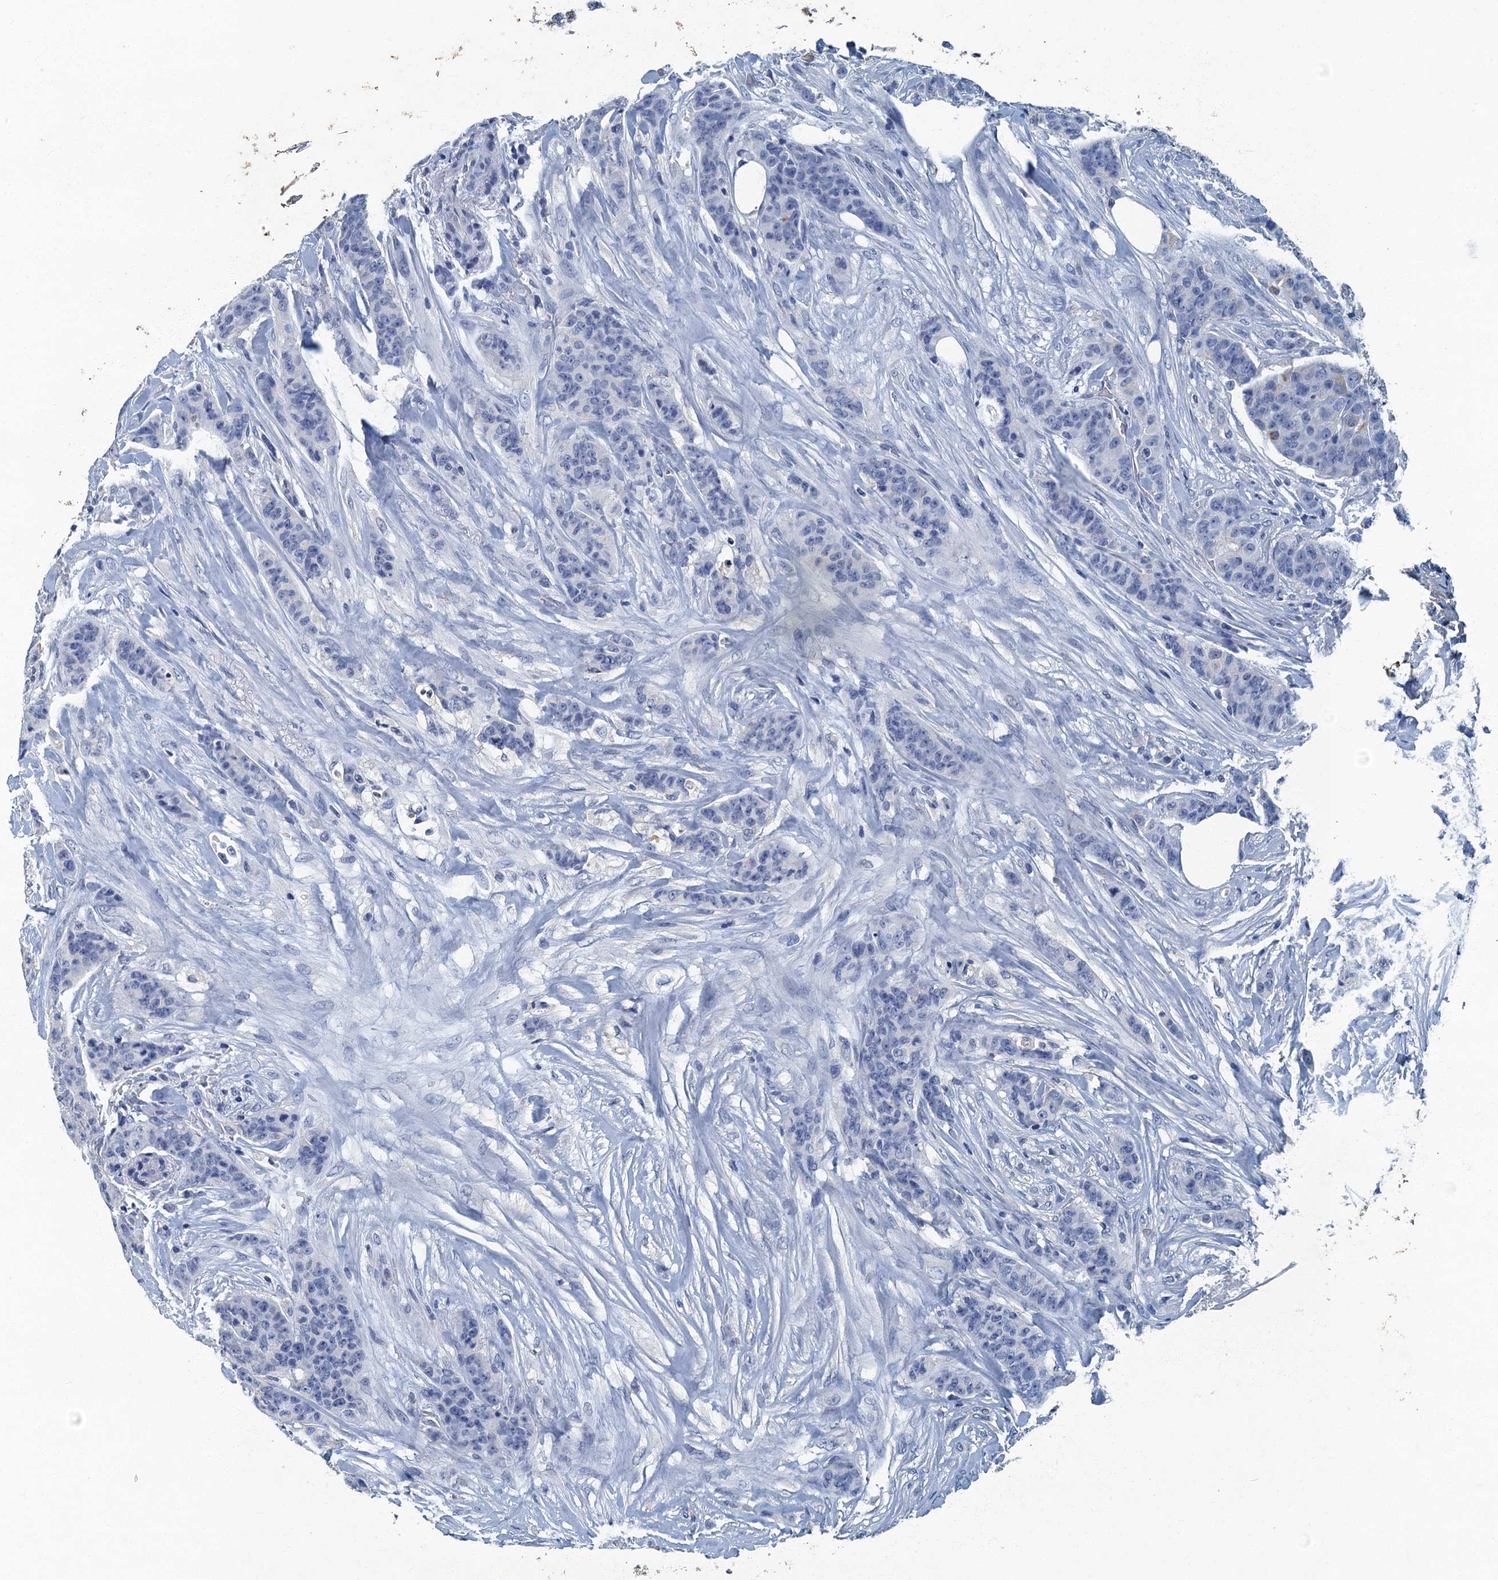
{"staining": {"intensity": "negative", "quantity": "none", "location": "none"}, "tissue": "breast cancer", "cell_type": "Tumor cells", "image_type": "cancer", "snomed": [{"axis": "morphology", "description": "Duct carcinoma"}, {"axis": "topography", "description": "Breast"}], "caption": "A high-resolution photomicrograph shows IHC staining of breast cancer, which reveals no significant expression in tumor cells.", "gene": "GADL1", "patient": {"sex": "female", "age": 40}}